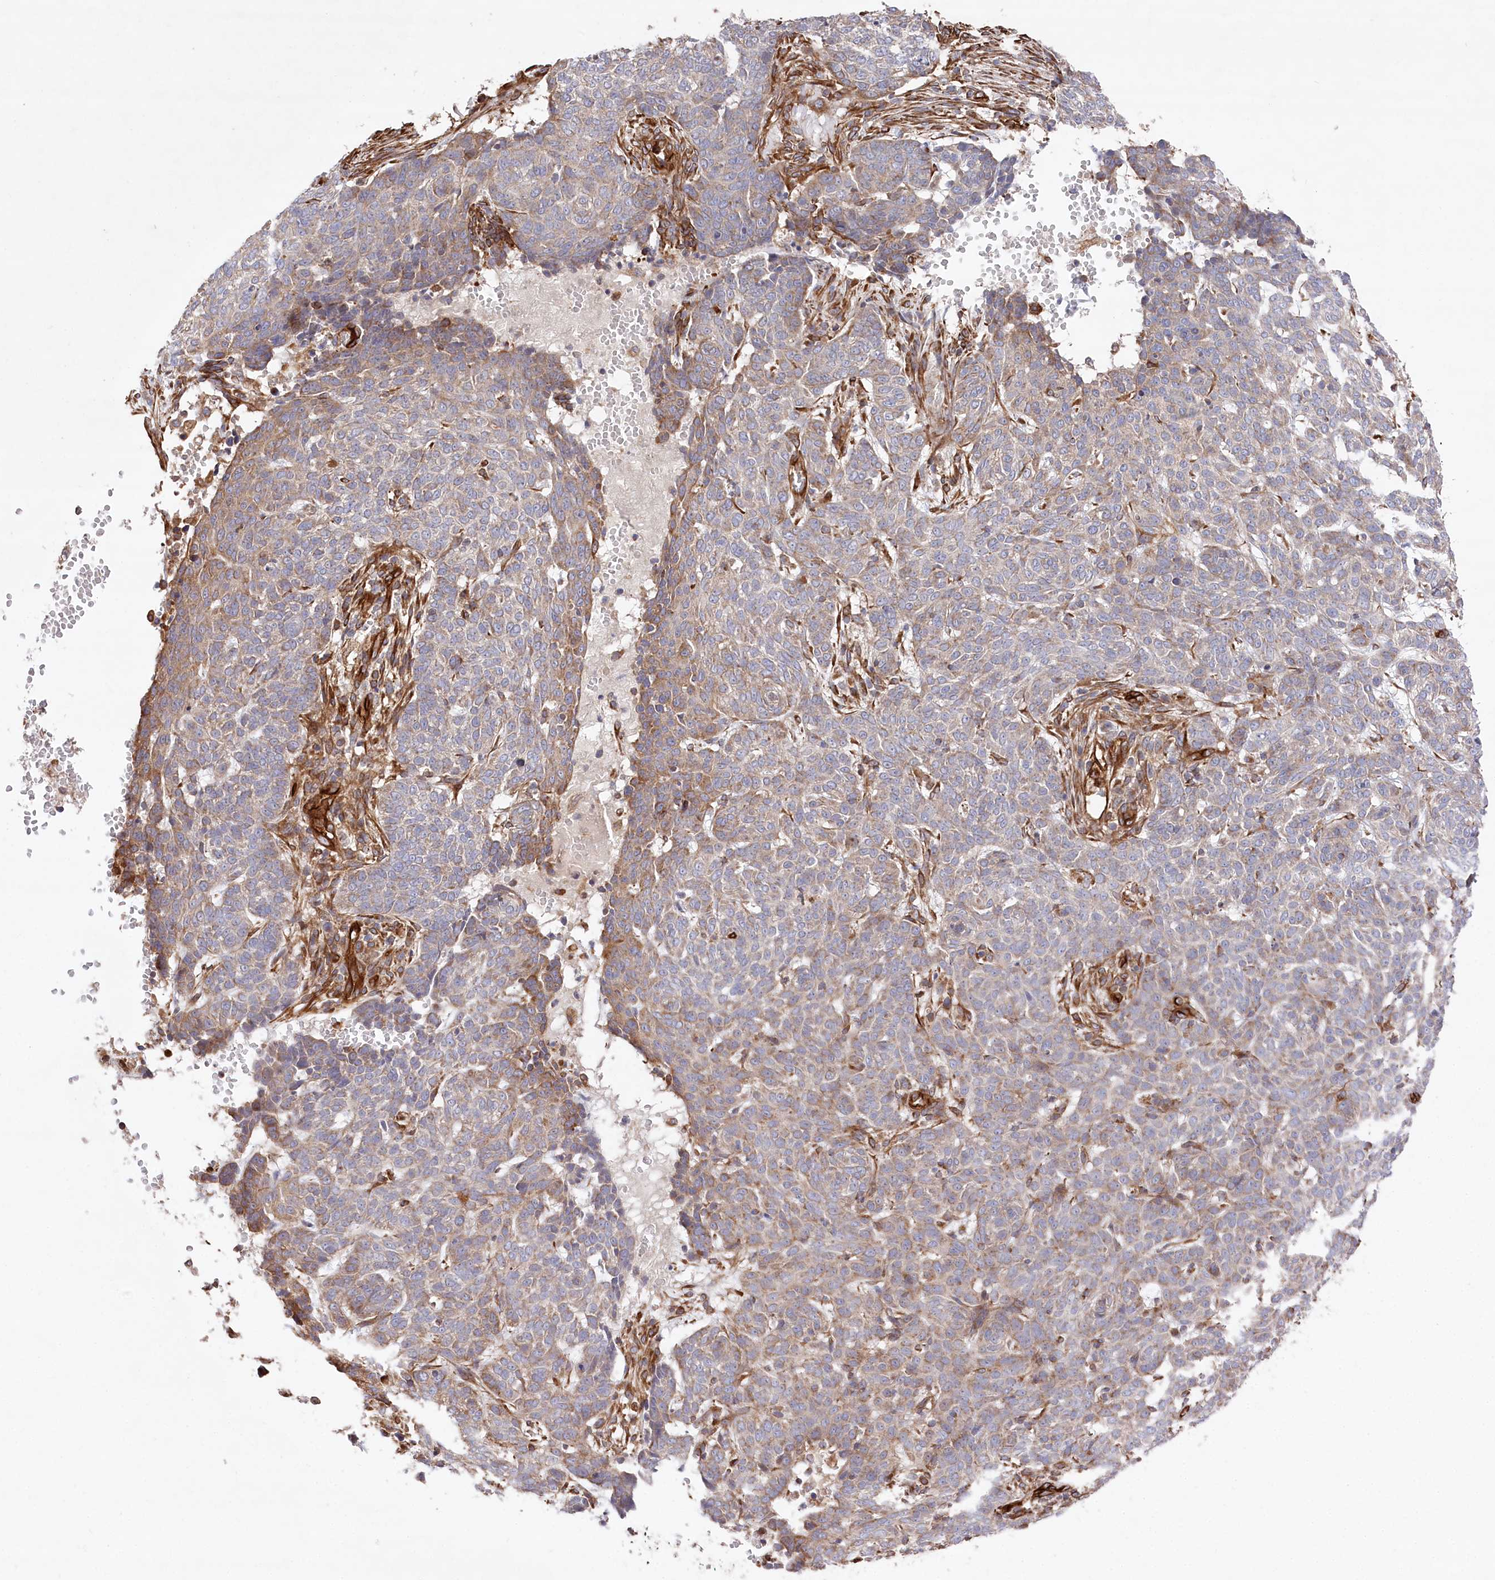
{"staining": {"intensity": "weak", "quantity": ">75%", "location": "cytoplasmic/membranous"}, "tissue": "skin cancer", "cell_type": "Tumor cells", "image_type": "cancer", "snomed": [{"axis": "morphology", "description": "Basal cell carcinoma"}, {"axis": "topography", "description": "Skin"}], "caption": "About >75% of tumor cells in human skin cancer (basal cell carcinoma) show weak cytoplasmic/membranous protein expression as visualized by brown immunohistochemical staining.", "gene": "MTPAP", "patient": {"sex": "male", "age": 85}}